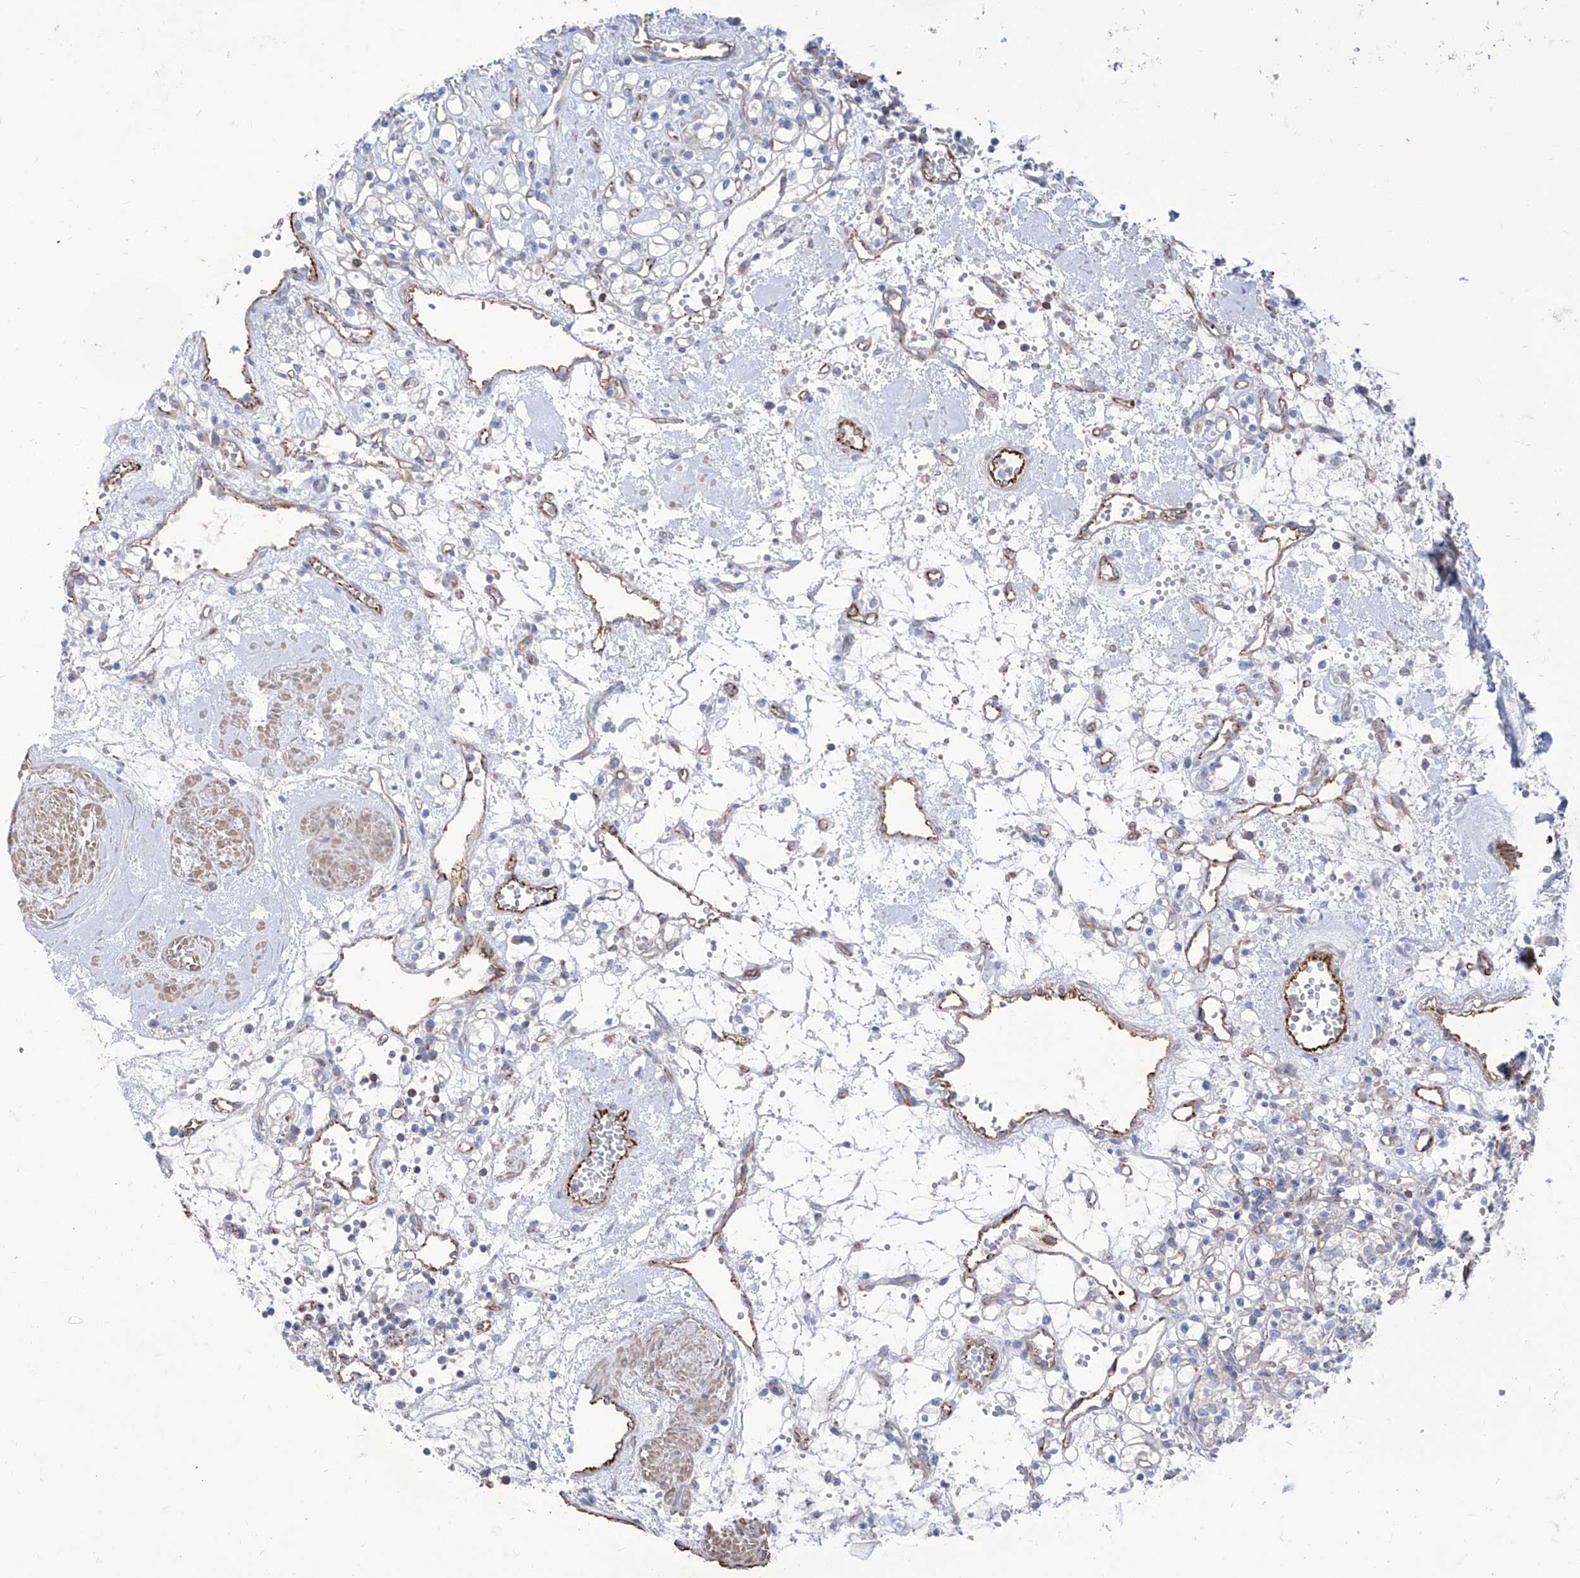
{"staining": {"intensity": "negative", "quantity": "none", "location": "none"}, "tissue": "renal cancer", "cell_type": "Tumor cells", "image_type": "cancer", "snomed": [{"axis": "morphology", "description": "Adenocarcinoma, NOS"}, {"axis": "topography", "description": "Kidney"}], "caption": "IHC of human renal cancer (adenocarcinoma) exhibits no staining in tumor cells. (Brightfield microscopy of DAB (3,3'-diaminobenzidine) immunohistochemistry at high magnification).", "gene": "C1orf74", "patient": {"sex": "female", "age": 59}}